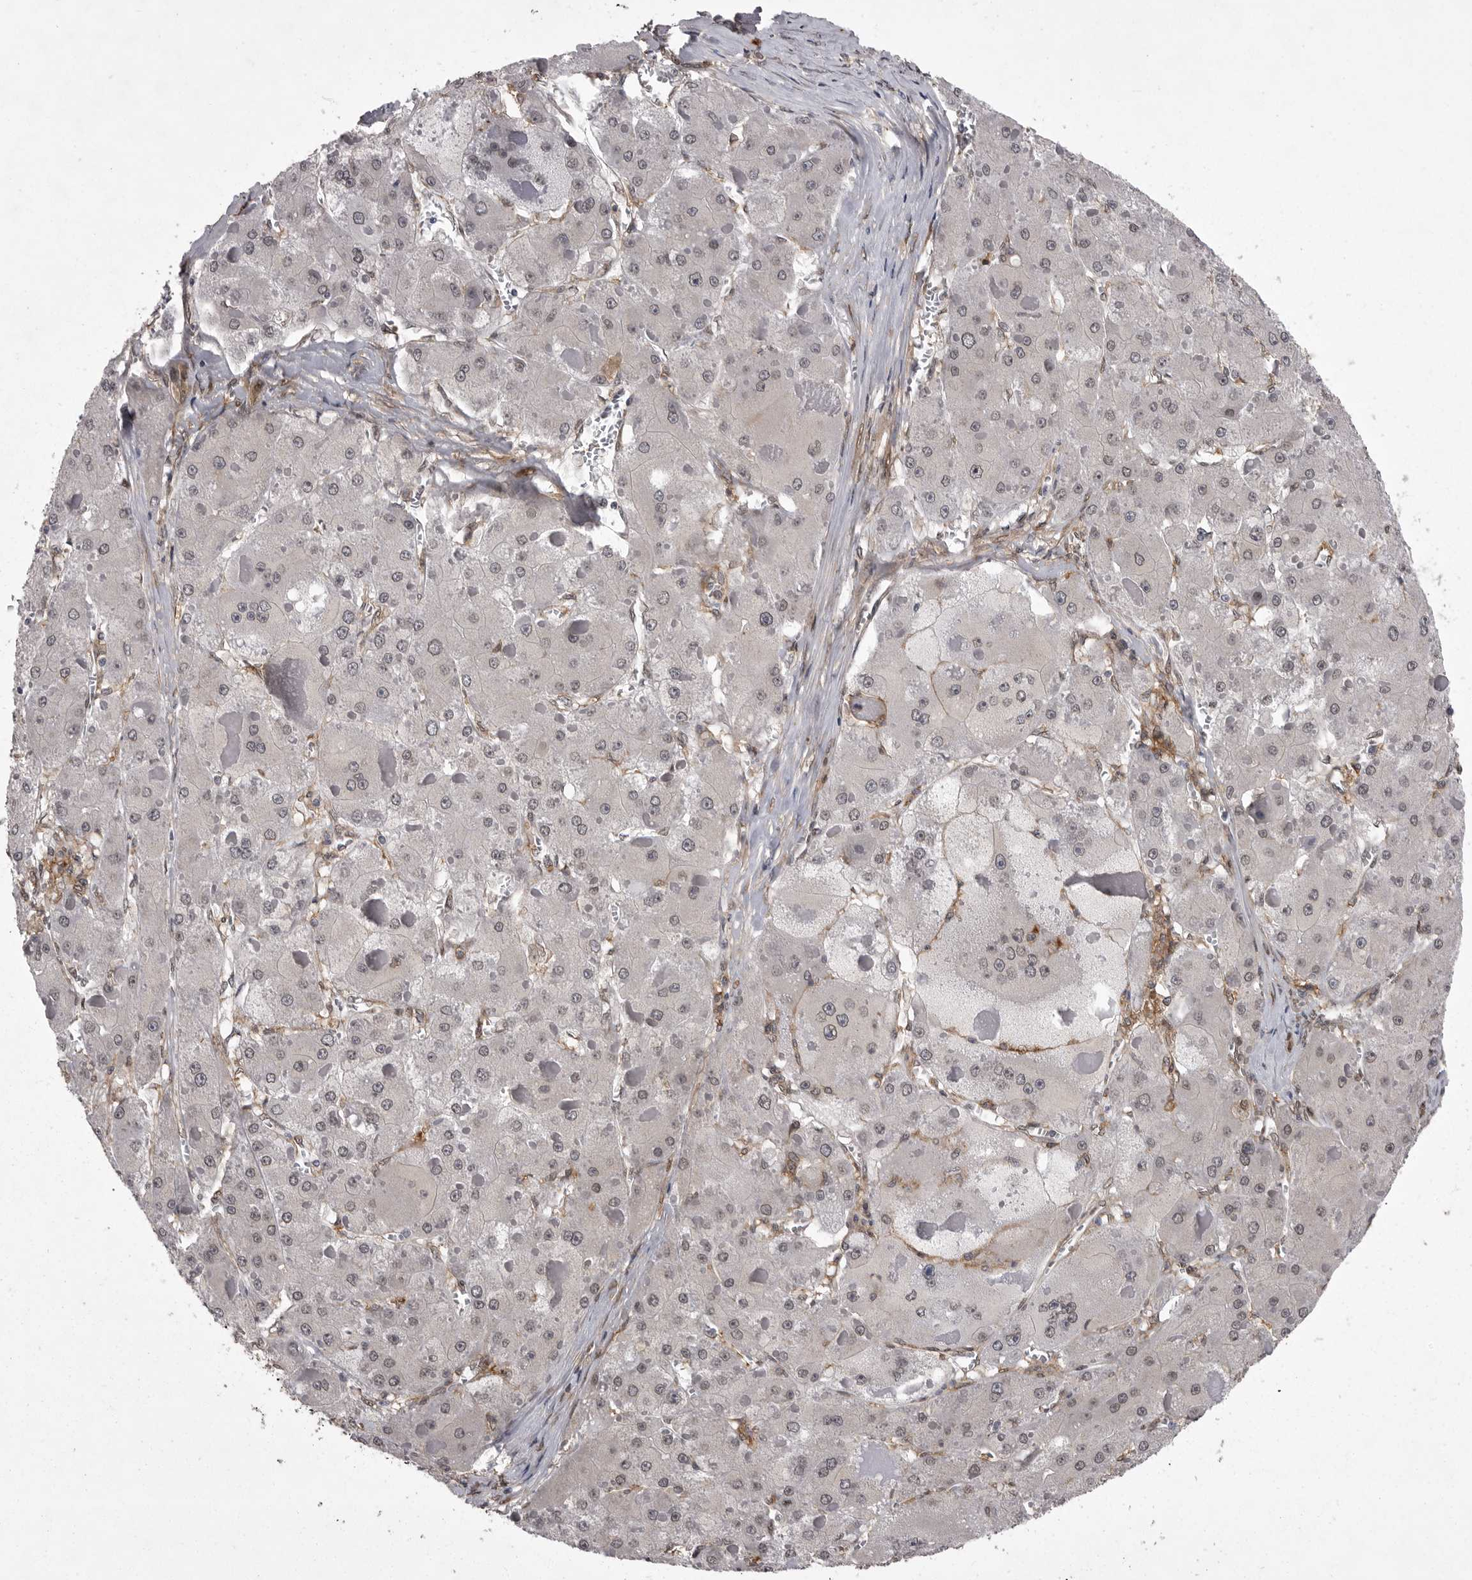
{"staining": {"intensity": "negative", "quantity": "none", "location": "none"}, "tissue": "liver cancer", "cell_type": "Tumor cells", "image_type": "cancer", "snomed": [{"axis": "morphology", "description": "Carcinoma, Hepatocellular, NOS"}, {"axis": "topography", "description": "Liver"}], "caption": "Protein analysis of liver cancer (hepatocellular carcinoma) shows no significant positivity in tumor cells. (DAB immunohistochemistry (IHC), high magnification).", "gene": "ABL1", "patient": {"sex": "female", "age": 73}}